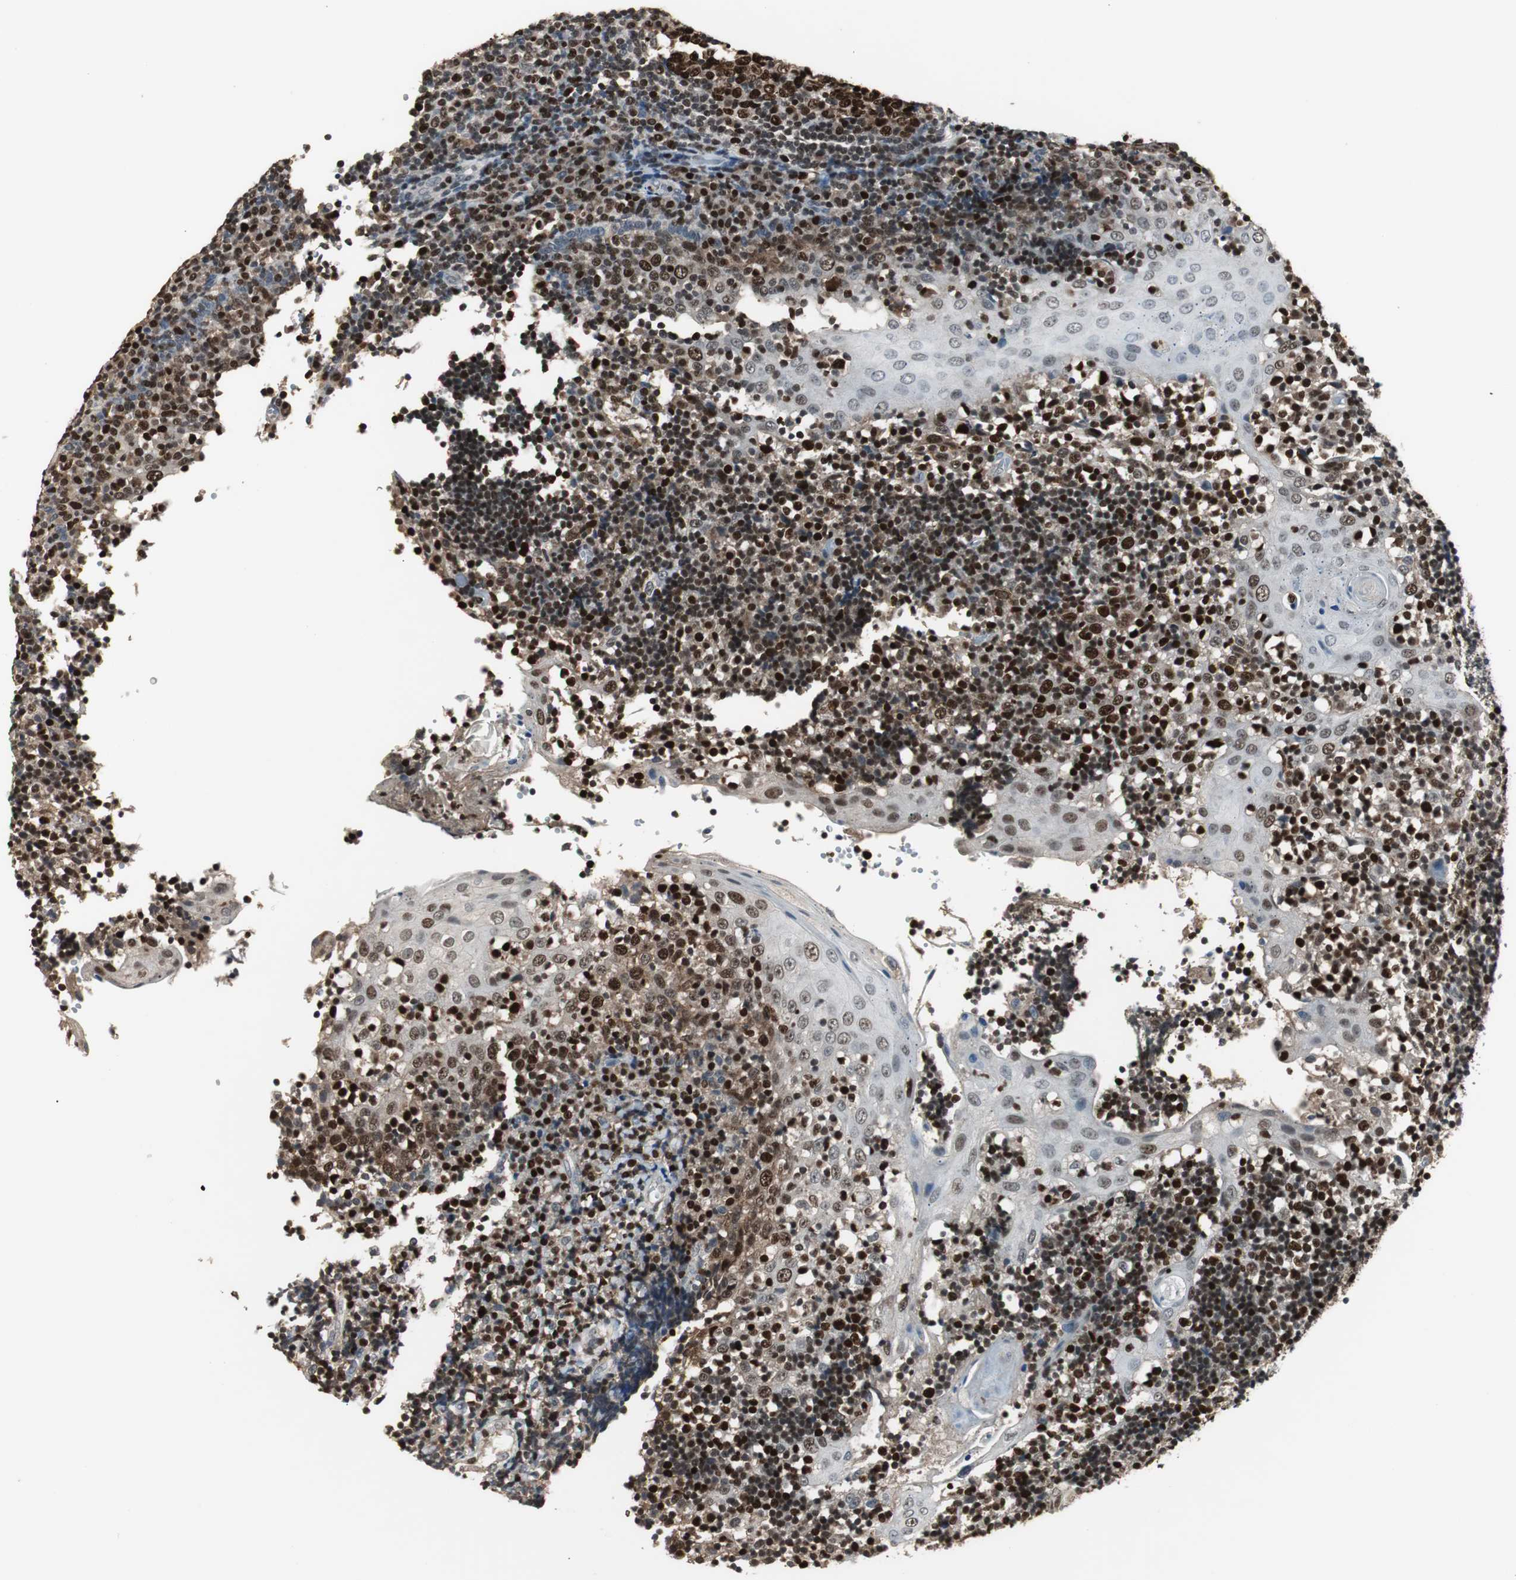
{"staining": {"intensity": "strong", "quantity": ">75%", "location": "nuclear"}, "tissue": "tonsil", "cell_type": "Germinal center cells", "image_type": "normal", "snomed": [{"axis": "morphology", "description": "Normal tissue, NOS"}, {"axis": "topography", "description": "Tonsil"}], "caption": "Protein analysis of unremarkable tonsil displays strong nuclear positivity in approximately >75% of germinal center cells.", "gene": "FEN1", "patient": {"sex": "female", "age": 40}}